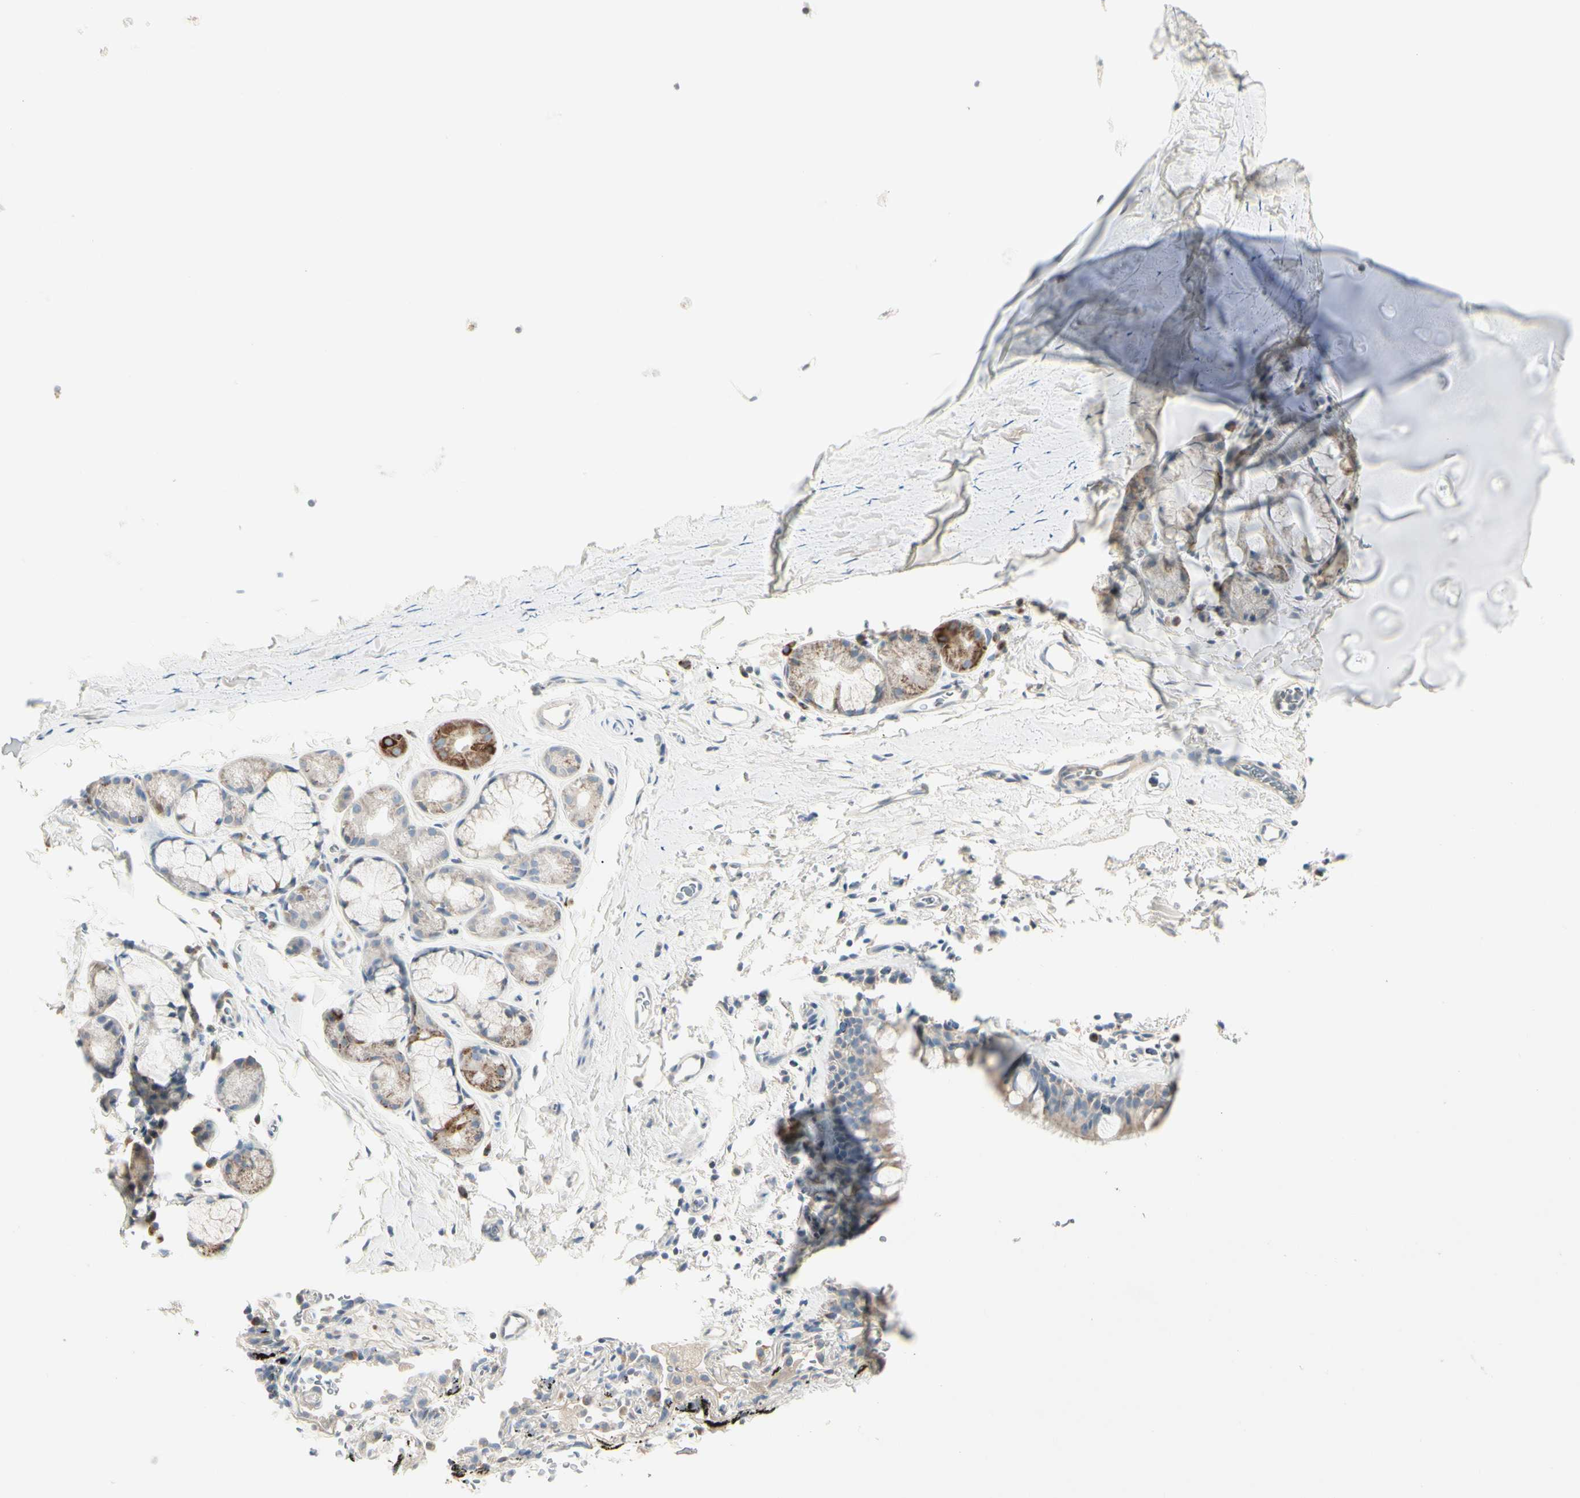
{"staining": {"intensity": "weak", "quantity": ">75%", "location": "cytoplasmic/membranous"}, "tissue": "bronchus", "cell_type": "Respiratory epithelial cells", "image_type": "normal", "snomed": [{"axis": "morphology", "description": "Normal tissue, NOS"}, {"axis": "morphology", "description": "Malignant melanoma, Metastatic site"}, {"axis": "topography", "description": "Bronchus"}, {"axis": "topography", "description": "Lung"}], "caption": "Bronchus stained for a protein (brown) shows weak cytoplasmic/membranous positive positivity in about >75% of respiratory epithelial cells.", "gene": "ALDH18A1", "patient": {"sex": "male", "age": 64}}